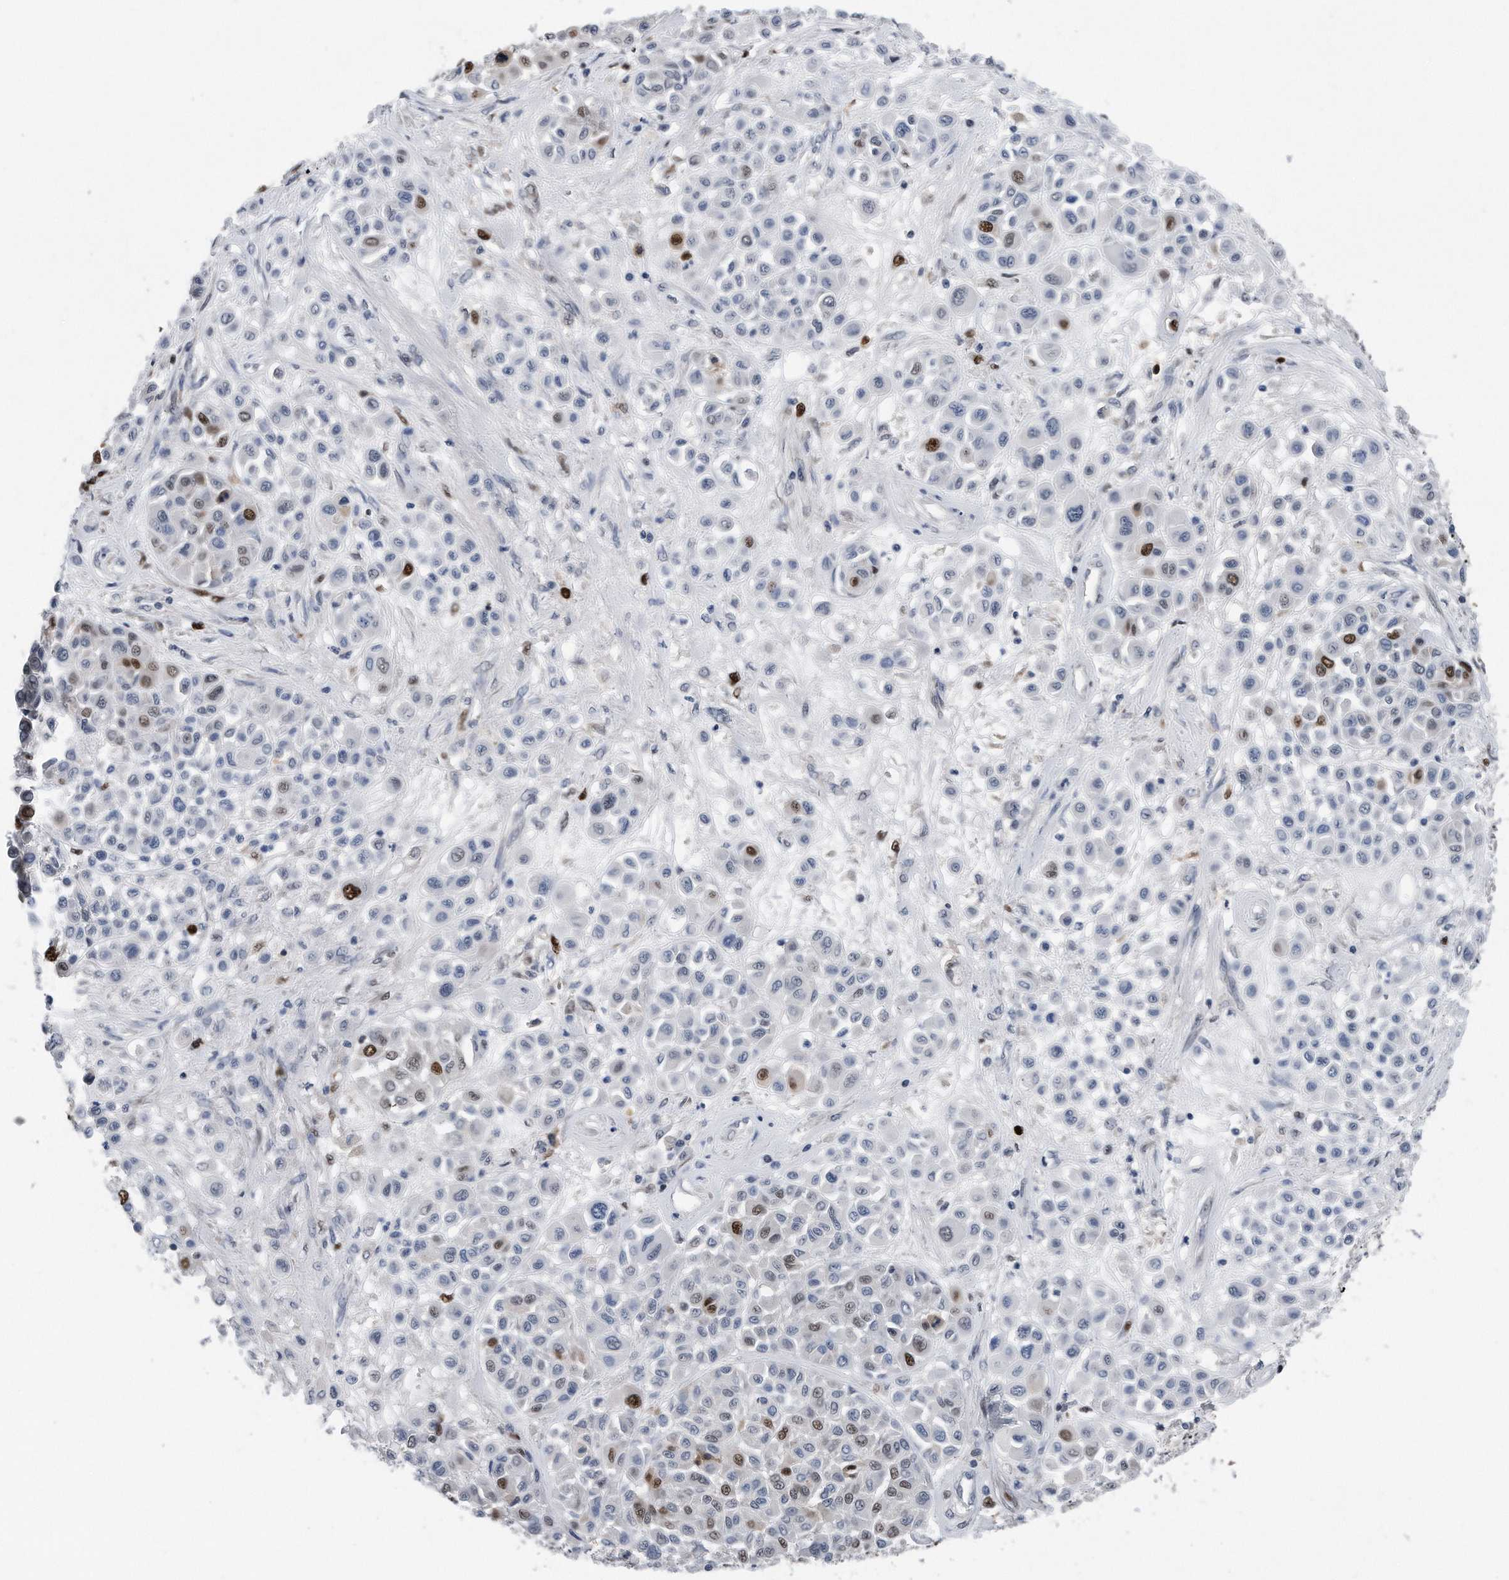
{"staining": {"intensity": "strong", "quantity": "<25%", "location": "nuclear"}, "tissue": "melanoma", "cell_type": "Tumor cells", "image_type": "cancer", "snomed": [{"axis": "morphology", "description": "Malignant melanoma, Metastatic site"}, {"axis": "topography", "description": "Soft tissue"}], "caption": "This histopathology image displays malignant melanoma (metastatic site) stained with immunohistochemistry (IHC) to label a protein in brown. The nuclear of tumor cells show strong positivity for the protein. Nuclei are counter-stained blue.", "gene": "PCNA", "patient": {"sex": "male", "age": 41}}